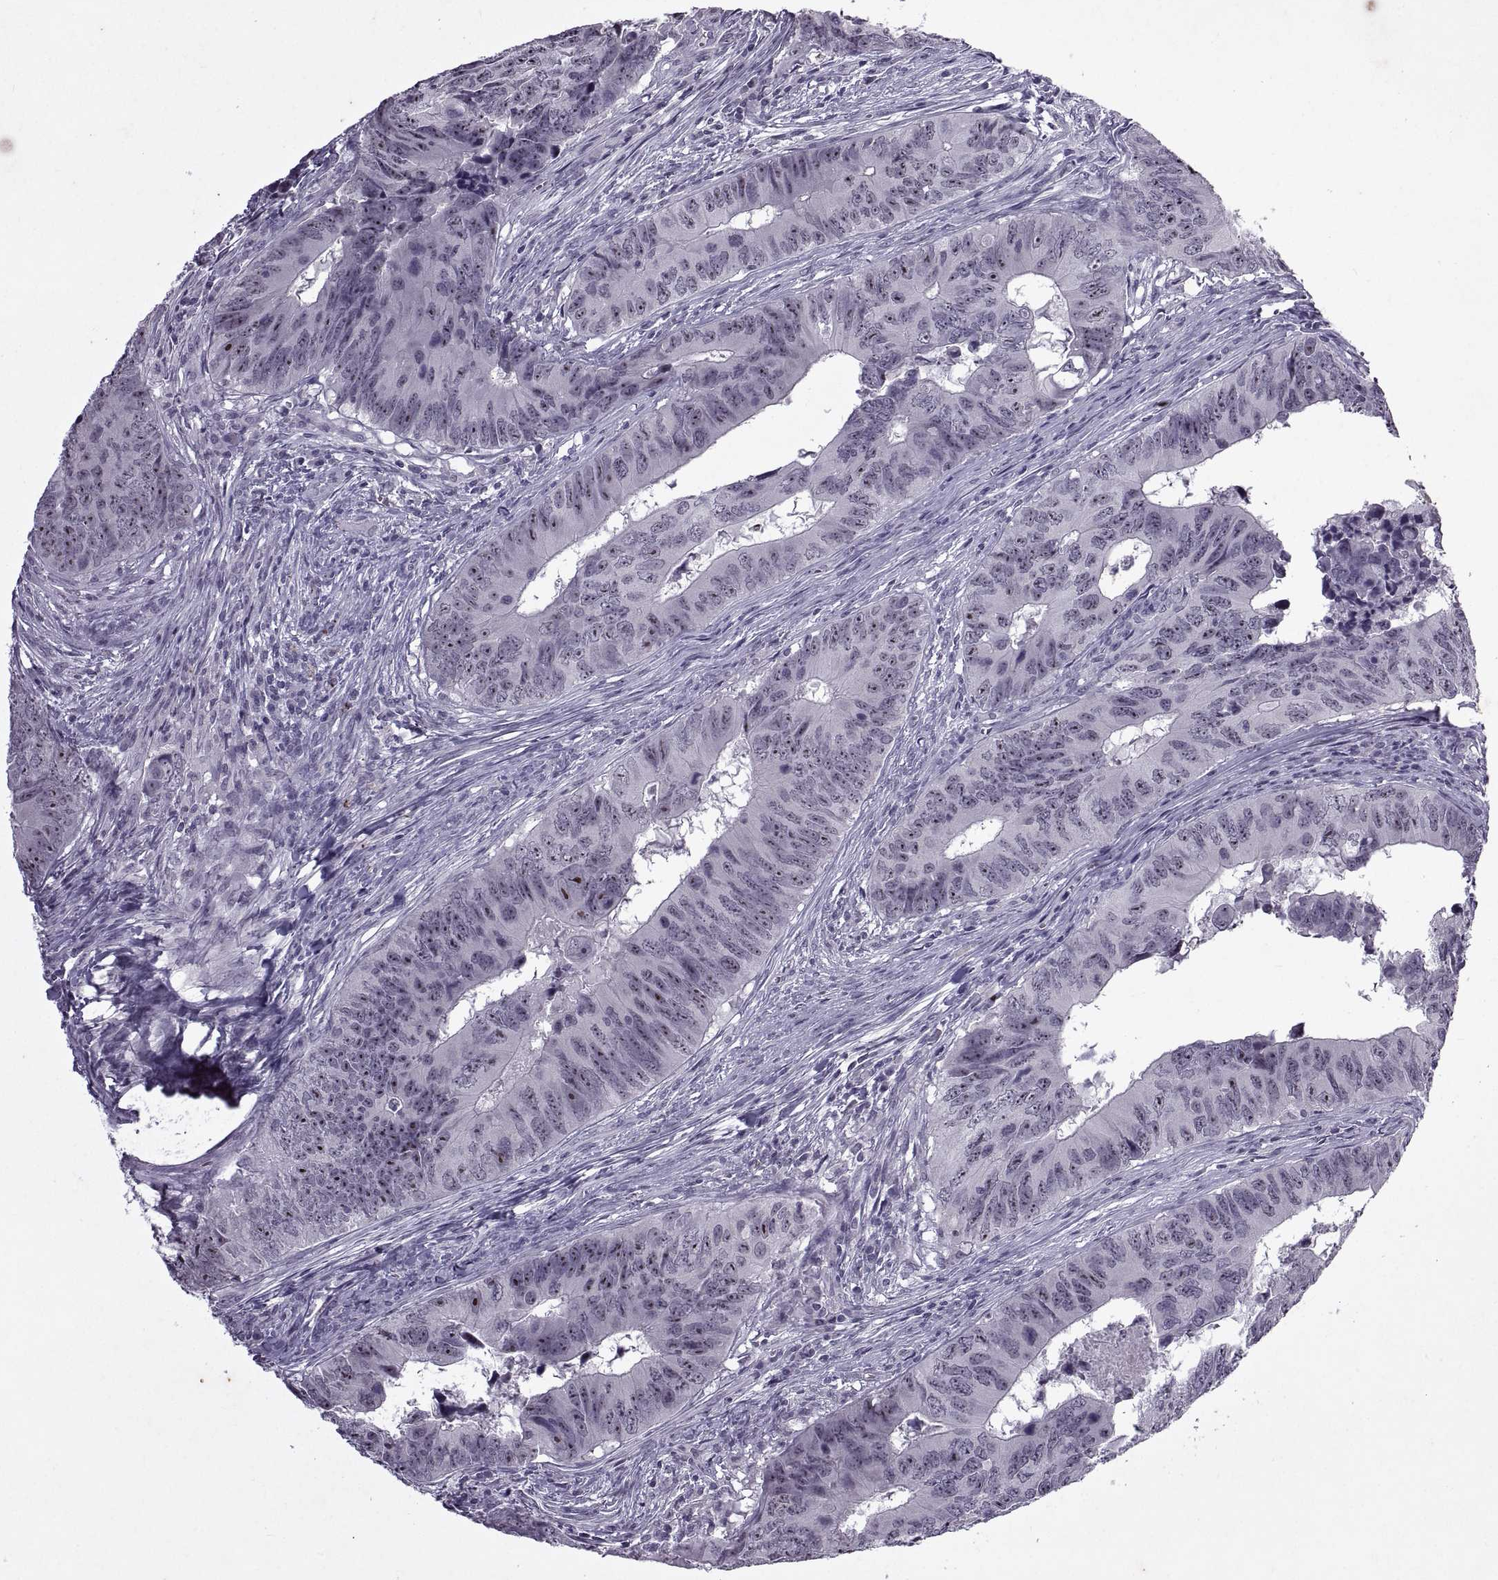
{"staining": {"intensity": "strong", "quantity": "25%-75%", "location": "nuclear"}, "tissue": "colorectal cancer", "cell_type": "Tumor cells", "image_type": "cancer", "snomed": [{"axis": "morphology", "description": "Adenocarcinoma, NOS"}, {"axis": "topography", "description": "Colon"}], "caption": "Protein staining by IHC exhibits strong nuclear positivity in approximately 25%-75% of tumor cells in colorectal cancer (adenocarcinoma).", "gene": "SINHCAF", "patient": {"sex": "female", "age": 82}}